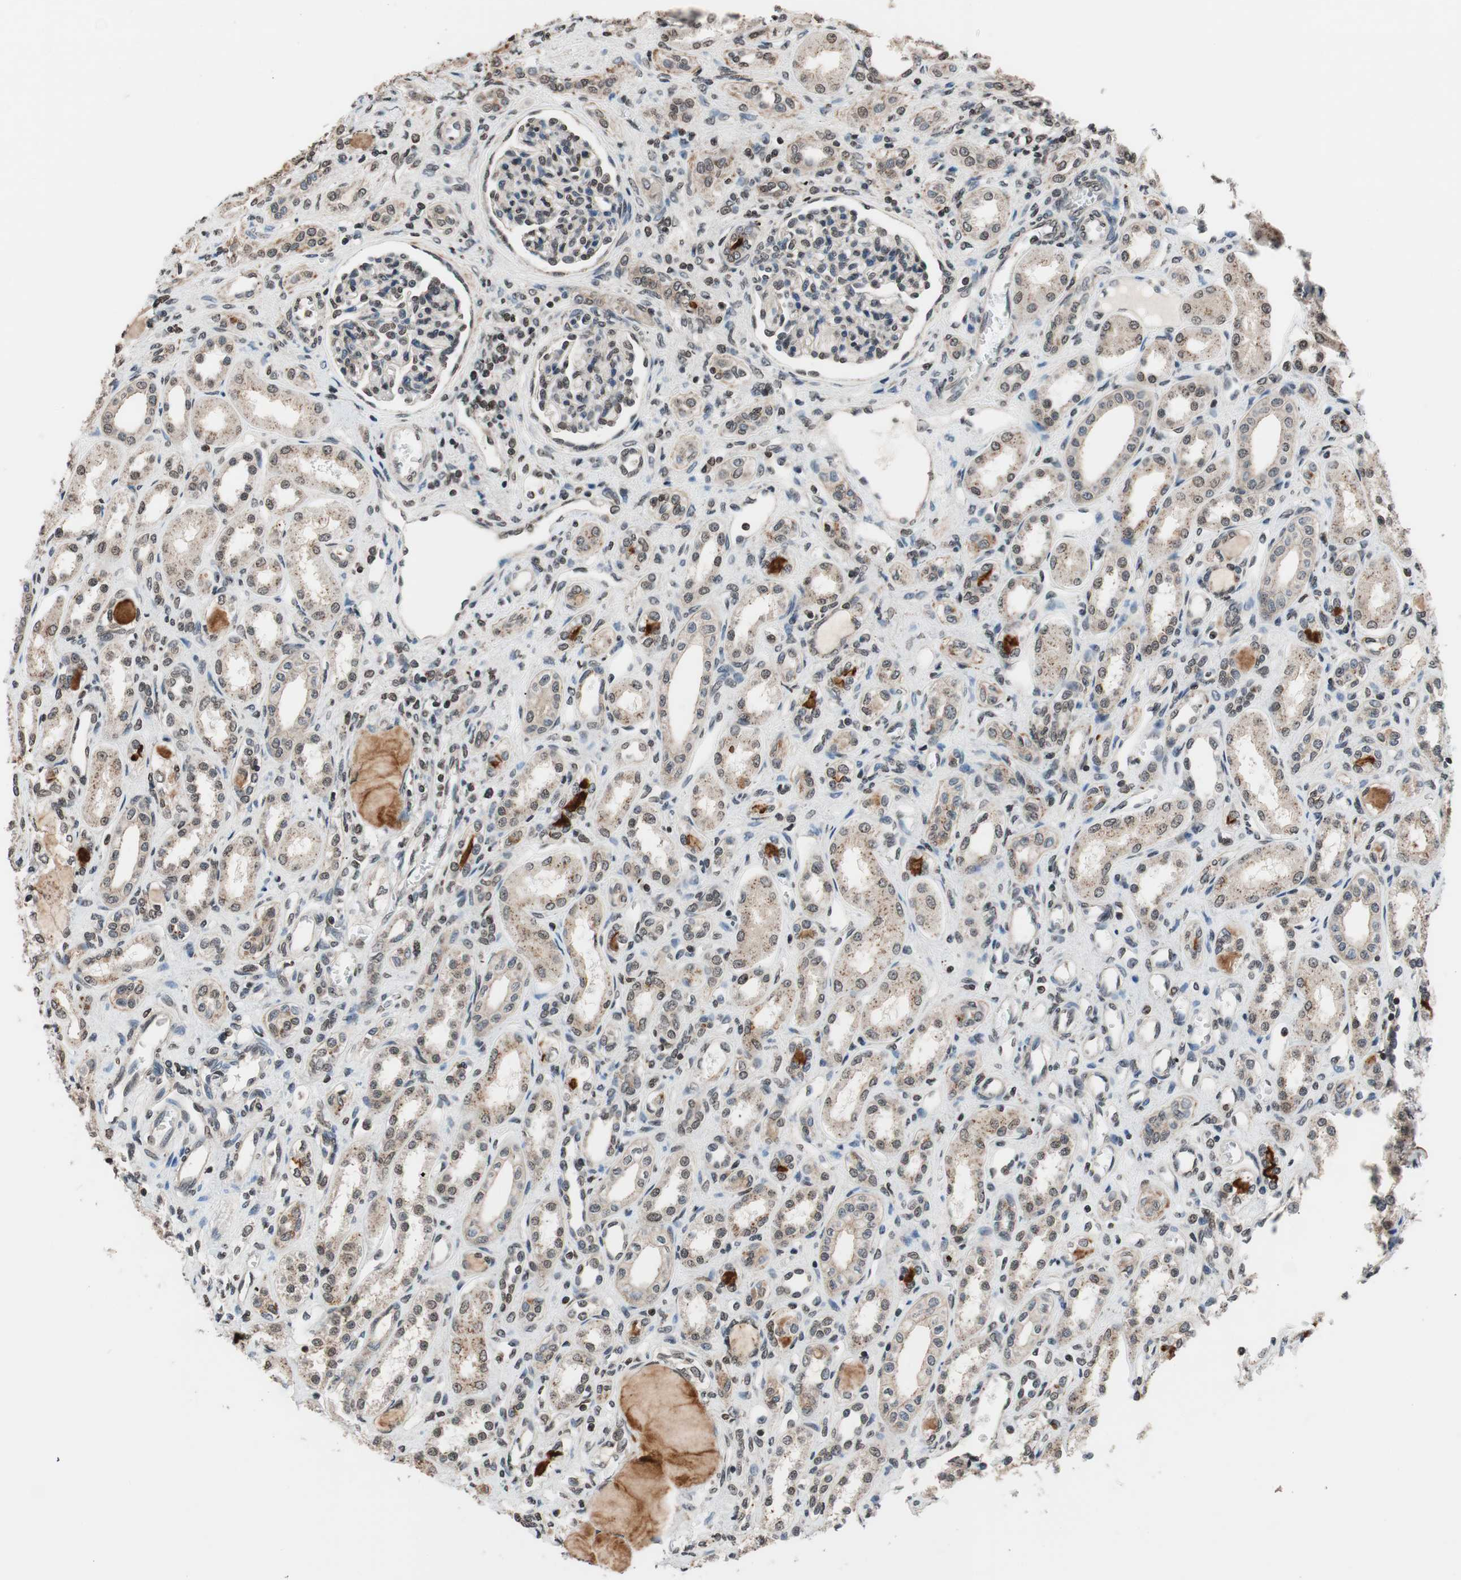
{"staining": {"intensity": "weak", "quantity": "25%-75%", "location": "nuclear"}, "tissue": "kidney", "cell_type": "Cells in glomeruli", "image_type": "normal", "snomed": [{"axis": "morphology", "description": "Normal tissue, NOS"}, {"axis": "topography", "description": "Kidney"}], "caption": "Immunohistochemistry (IHC) (DAB (3,3'-diaminobenzidine)) staining of benign human kidney demonstrates weak nuclear protein positivity in about 25%-75% of cells in glomeruli.", "gene": "RFC1", "patient": {"sex": "male", "age": 7}}